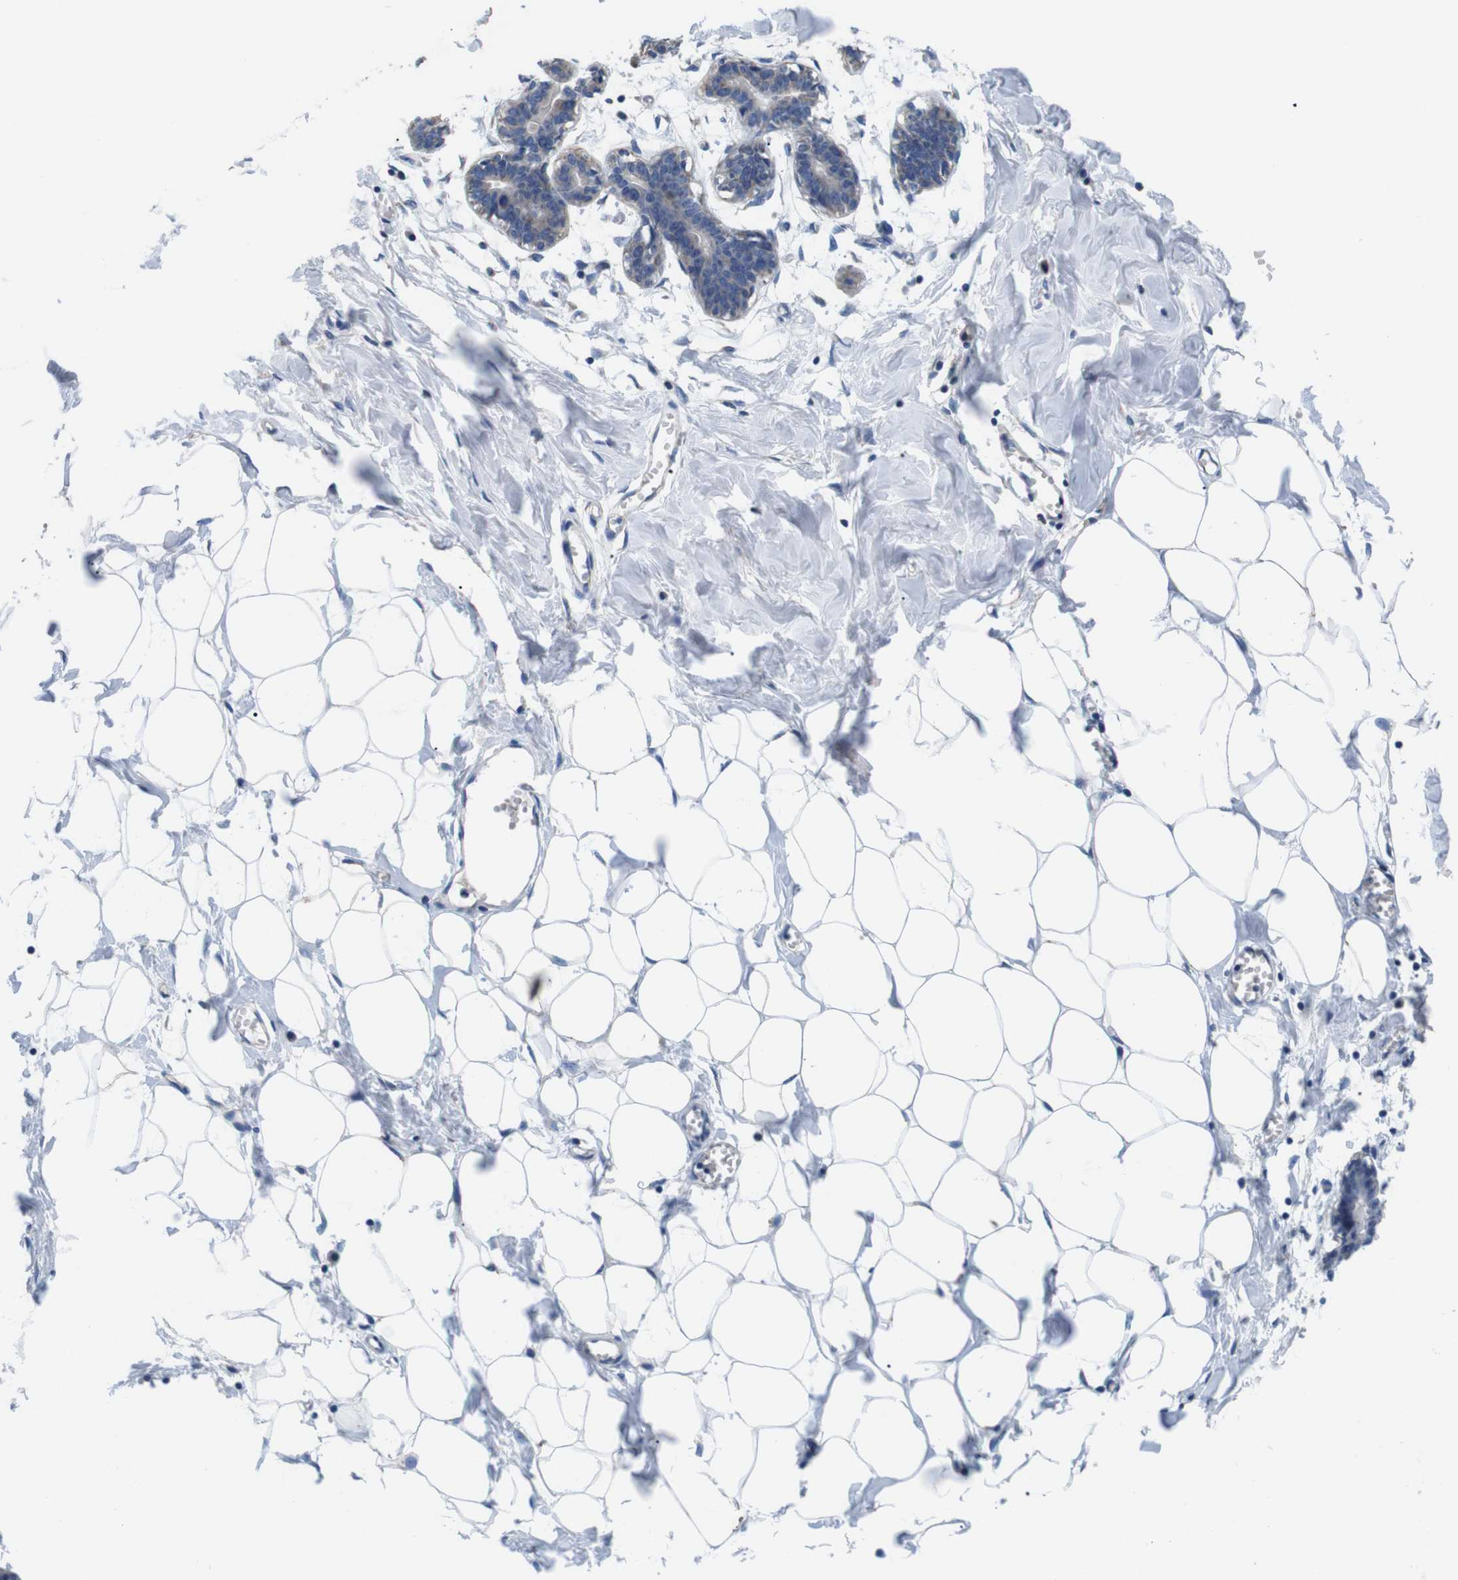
{"staining": {"intensity": "negative", "quantity": "none", "location": "none"}, "tissue": "breast", "cell_type": "Adipocytes", "image_type": "normal", "snomed": [{"axis": "morphology", "description": "Normal tissue, NOS"}, {"axis": "topography", "description": "Breast"}], "caption": "The micrograph reveals no significant positivity in adipocytes of breast.", "gene": "F2RL1", "patient": {"sex": "female", "age": 27}}